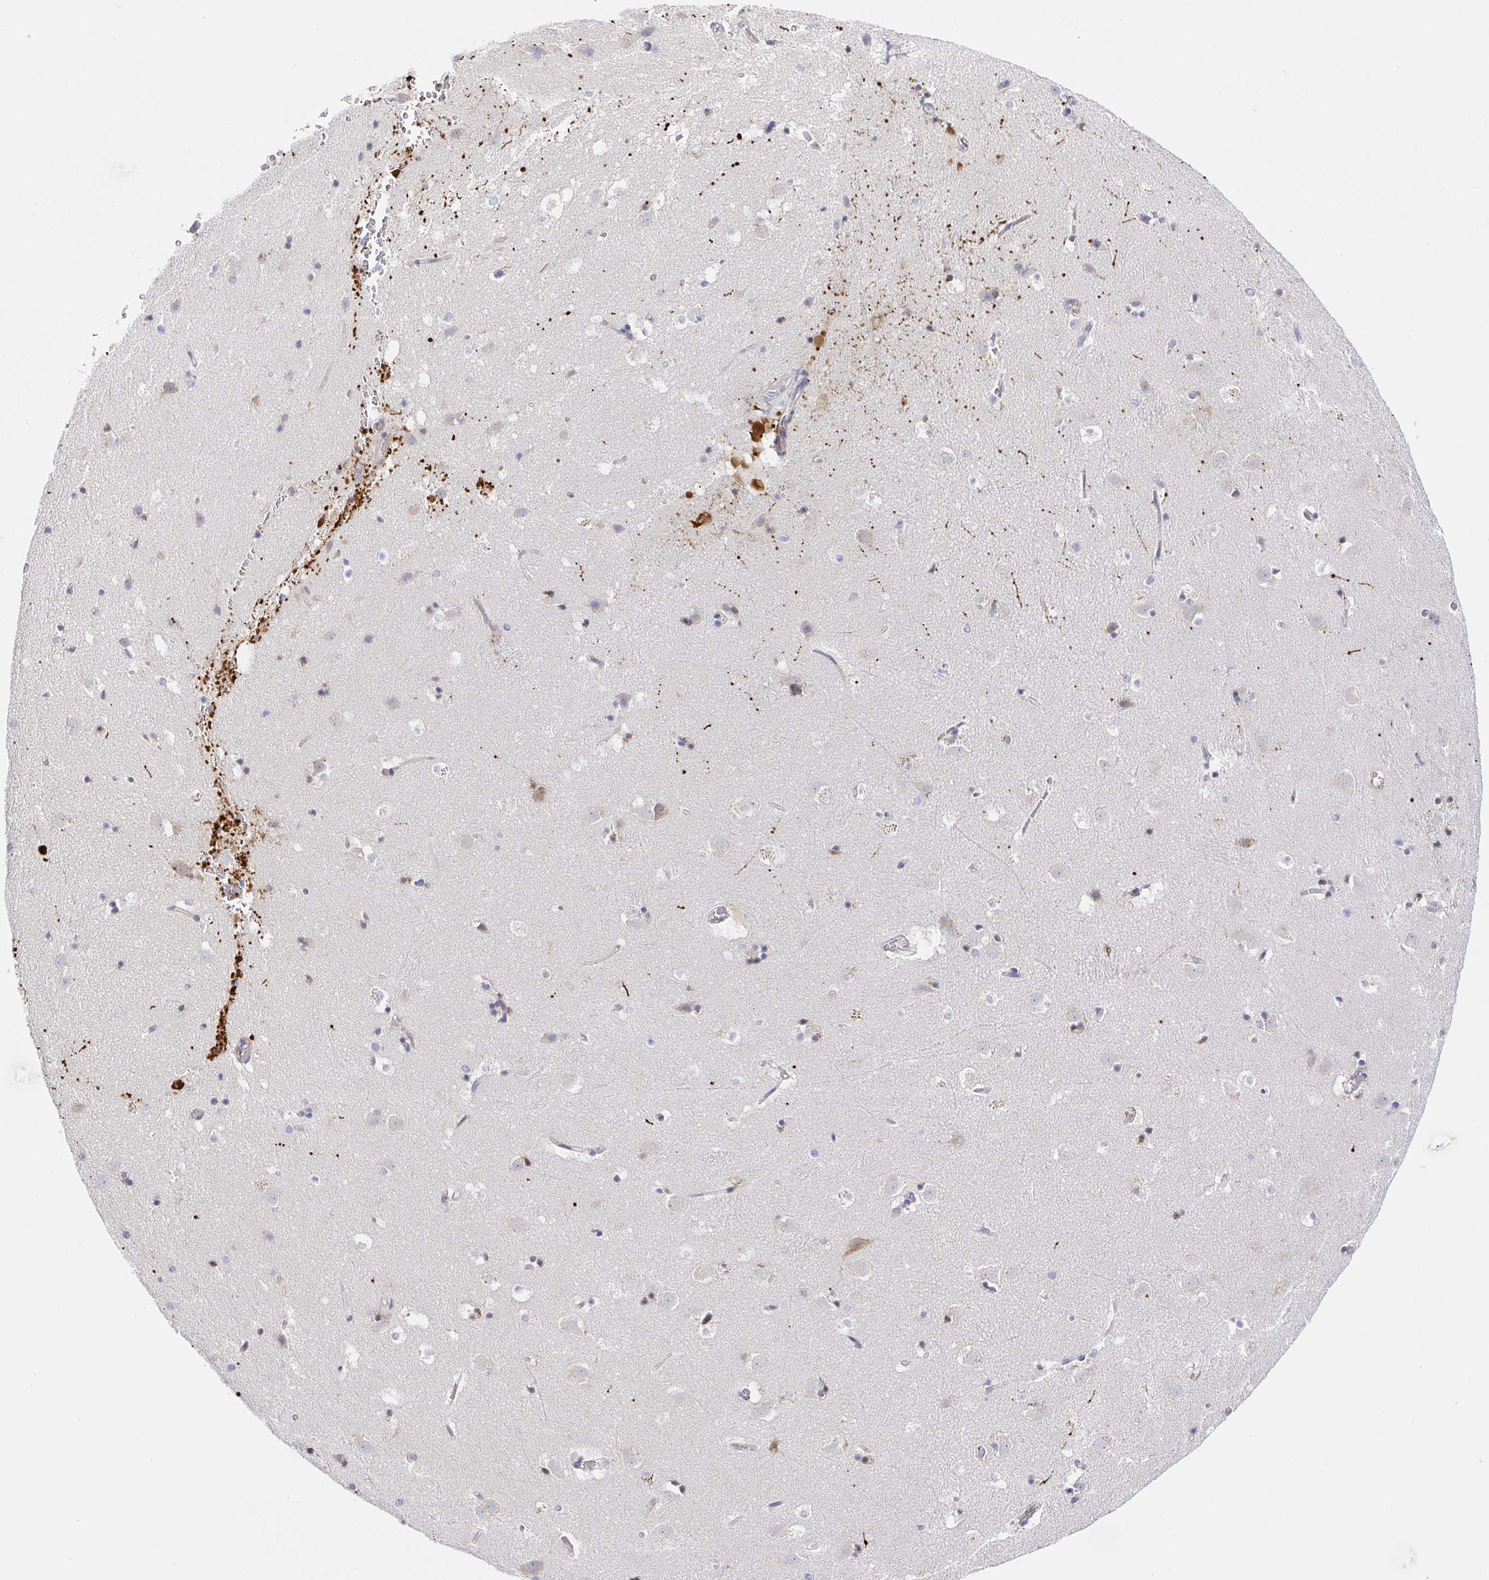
{"staining": {"intensity": "negative", "quantity": "none", "location": "none"}, "tissue": "caudate", "cell_type": "Glial cells", "image_type": "normal", "snomed": [{"axis": "morphology", "description": "Normal tissue, NOS"}, {"axis": "topography", "description": "Lateral ventricle wall"}], "caption": "The immunohistochemistry (IHC) histopathology image has no significant expression in glial cells of caudate.", "gene": "GOLGA1", "patient": {"sex": "male", "age": 37}}